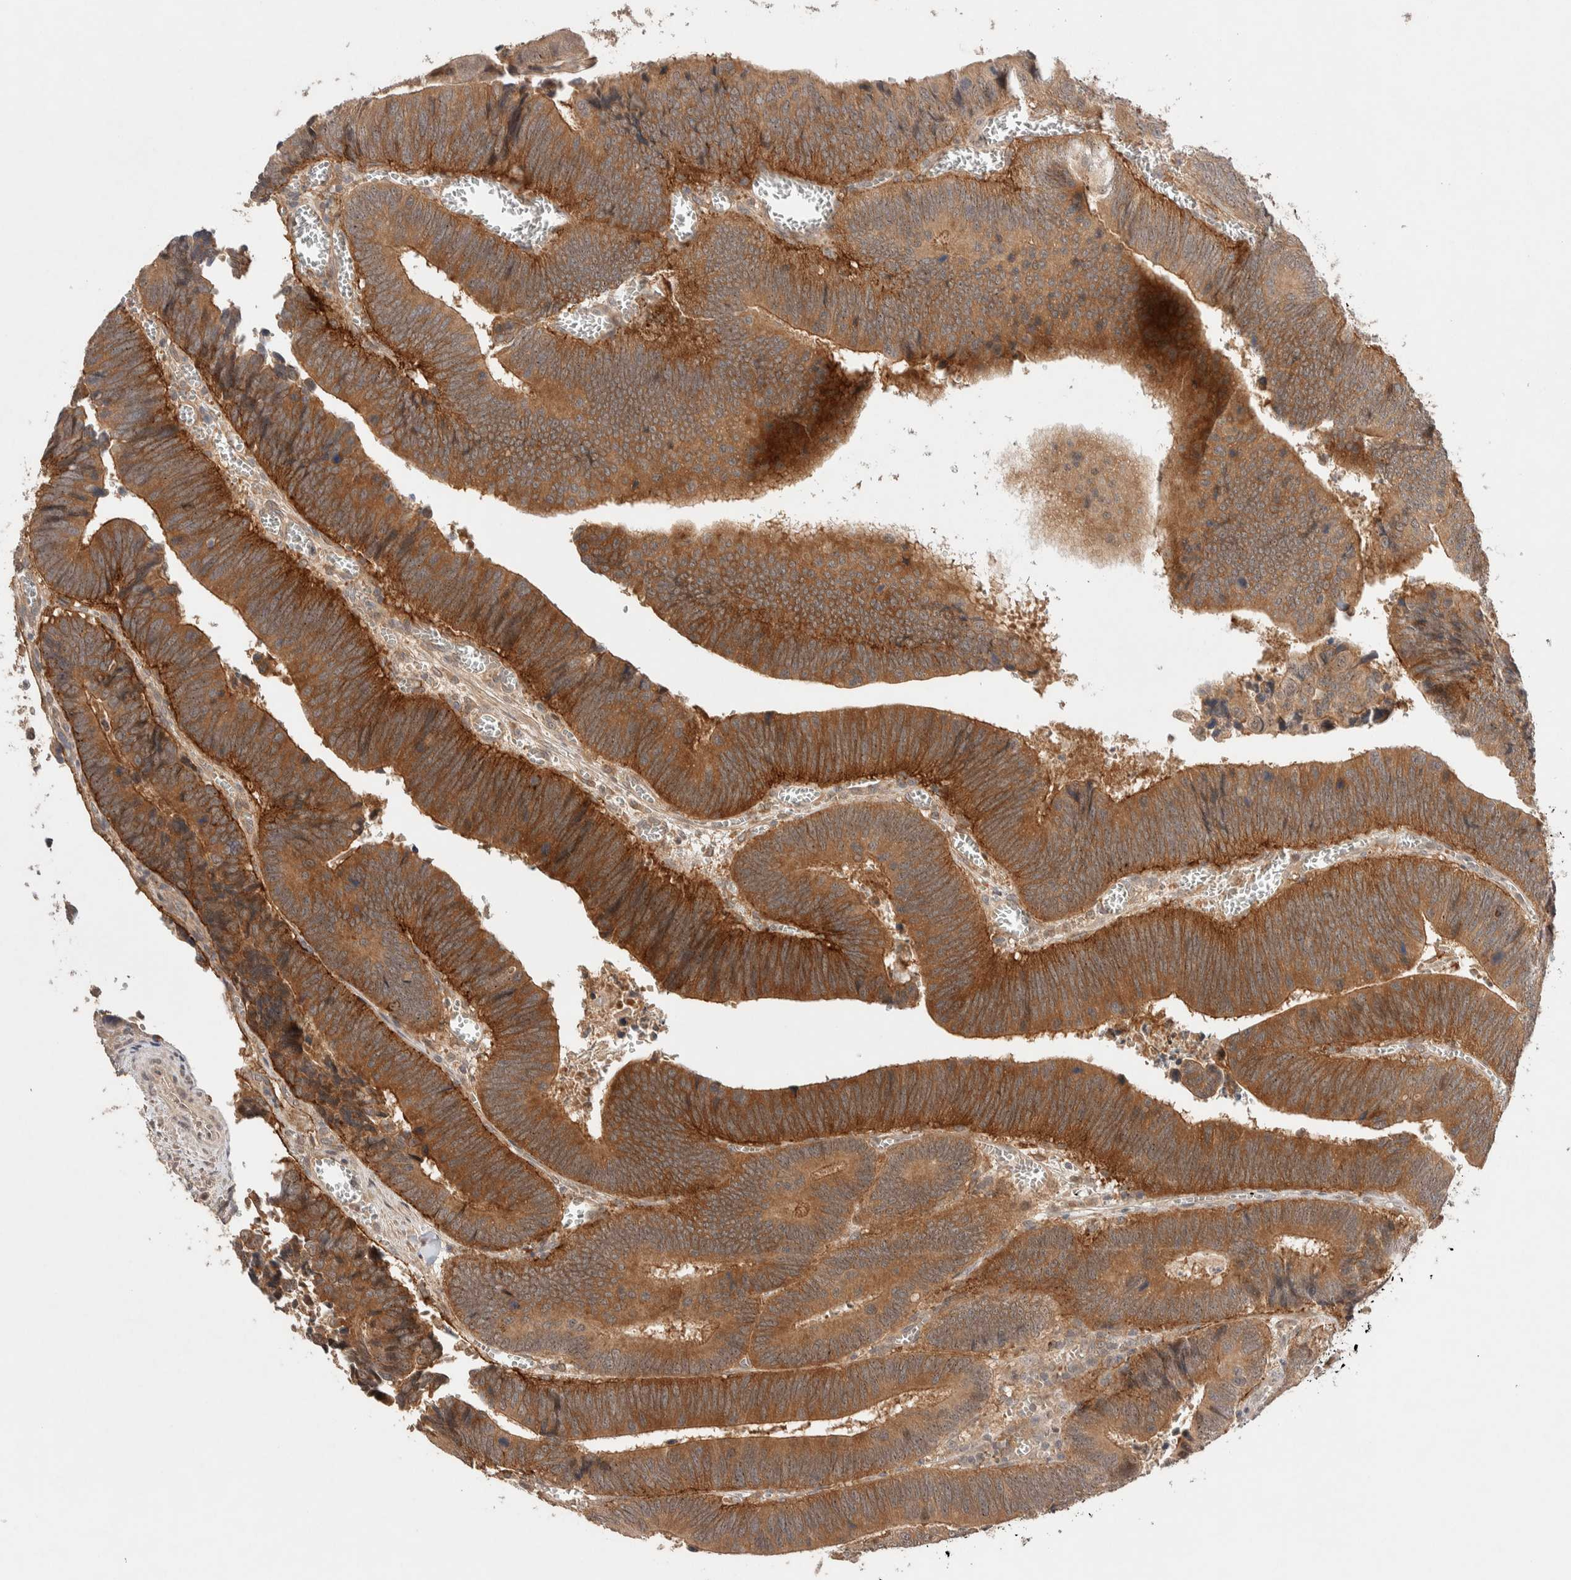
{"staining": {"intensity": "strong", "quantity": ">75%", "location": "cytoplasmic/membranous"}, "tissue": "colorectal cancer", "cell_type": "Tumor cells", "image_type": "cancer", "snomed": [{"axis": "morphology", "description": "Inflammation, NOS"}, {"axis": "morphology", "description": "Adenocarcinoma, NOS"}, {"axis": "topography", "description": "Colon"}], "caption": "Adenocarcinoma (colorectal) stained with immunohistochemistry displays strong cytoplasmic/membranous expression in approximately >75% of tumor cells.", "gene": "CASK", "patient": {"sex": "male", "age": 72}}